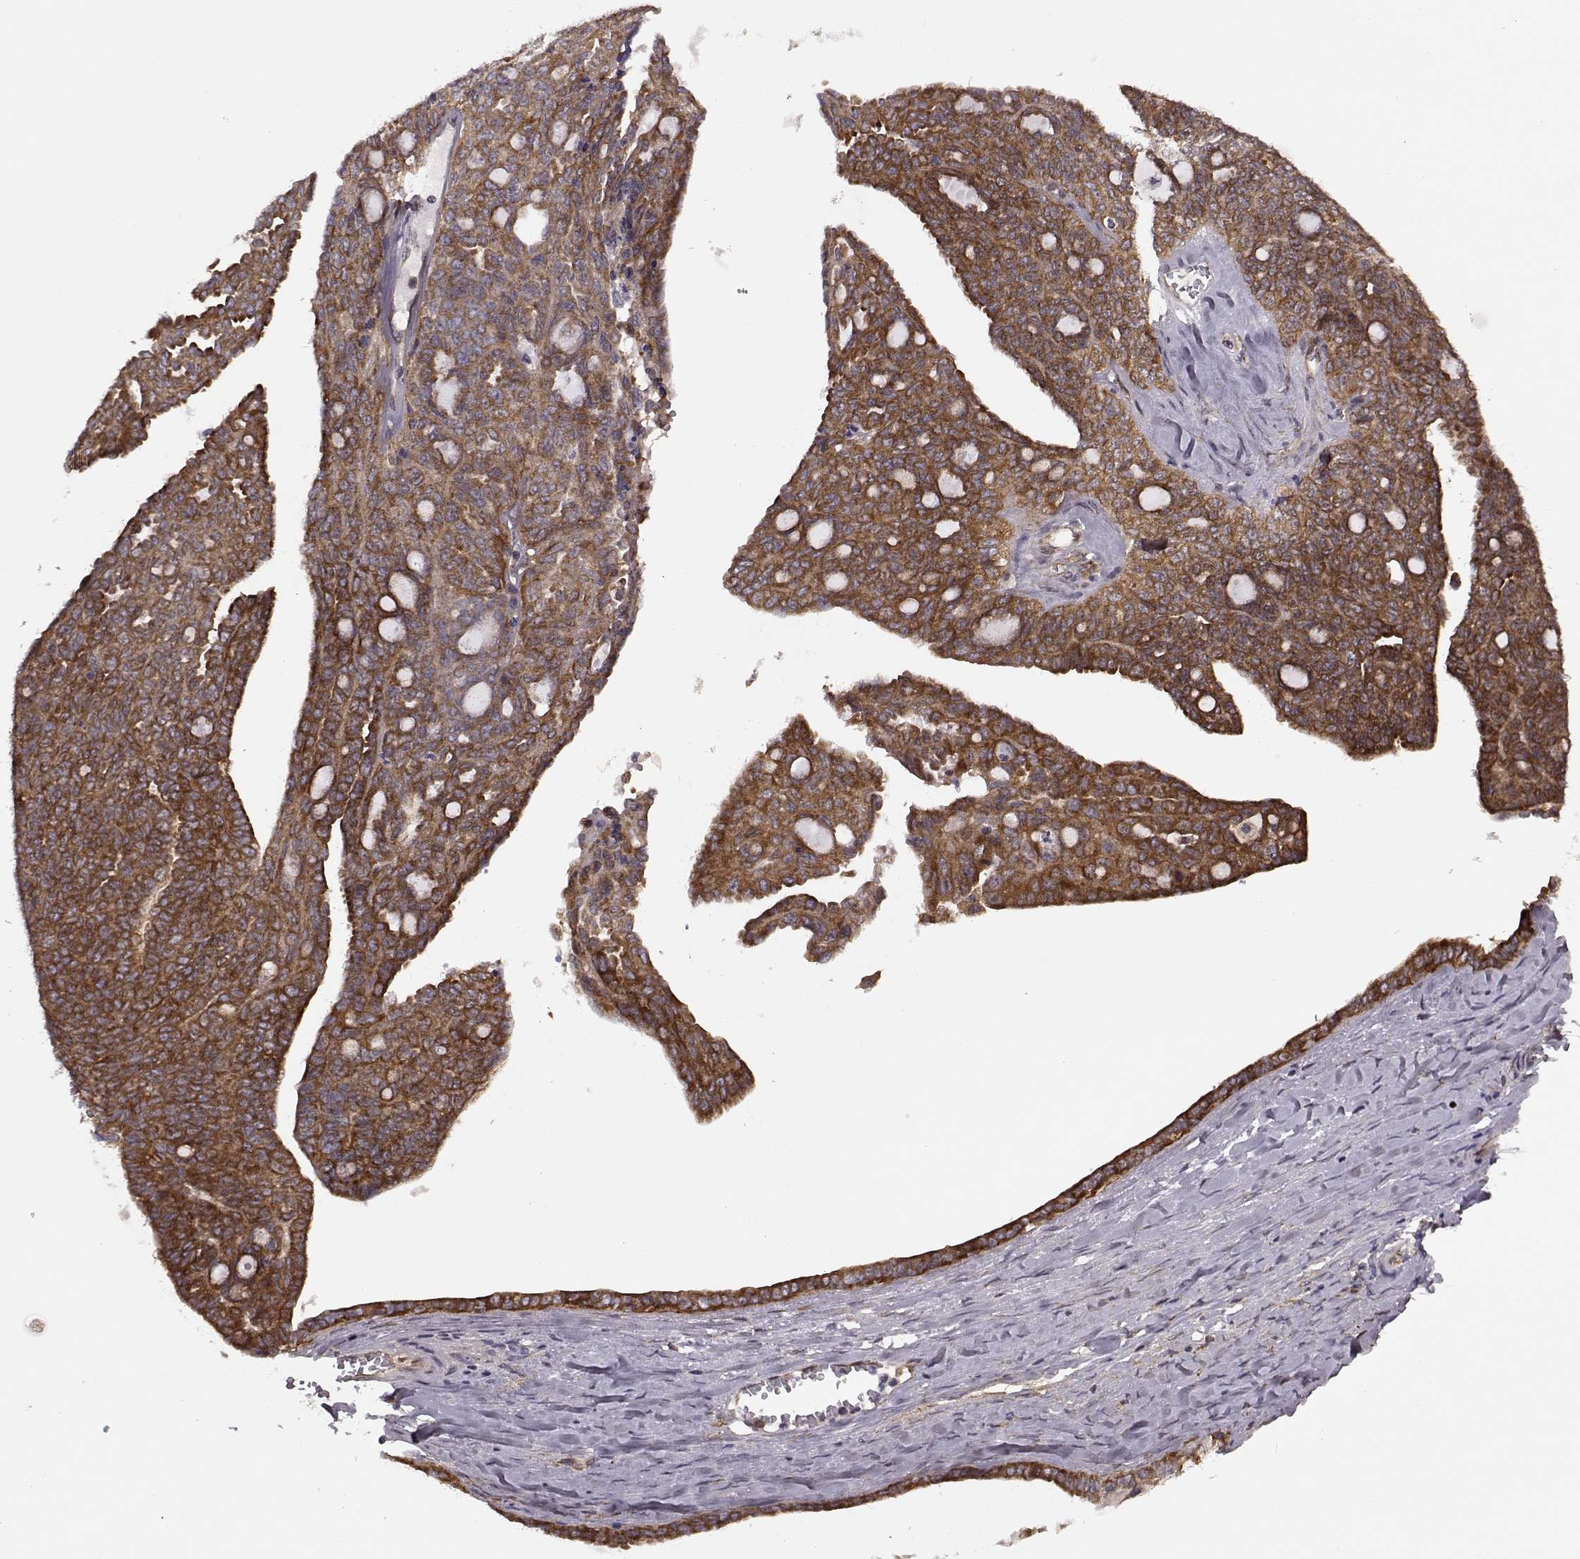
{"staining": {"intensity": "strong", "quantity": ">75%", "location": "cytoplasmic/membranous"}, "tissue": "ovarian cancer", "cell_type": "Tumor cells", "image_type": "cancer", "snomed": [{"axis": "morphology", "description": "Cystadenocarcinoma, serous, NOS"}, {"axis": "topography", "description": "Ovary"}], "caption": "About >75% of tumor cells in human ovarian cancer (serous cystadenocarcinoma) exhibit strong cytoplasmic/membranous protein positivity as visualized by brown immunohistochemical staining.", "gene": "URI1", "patient": {"sex": "female", "age": 71}}